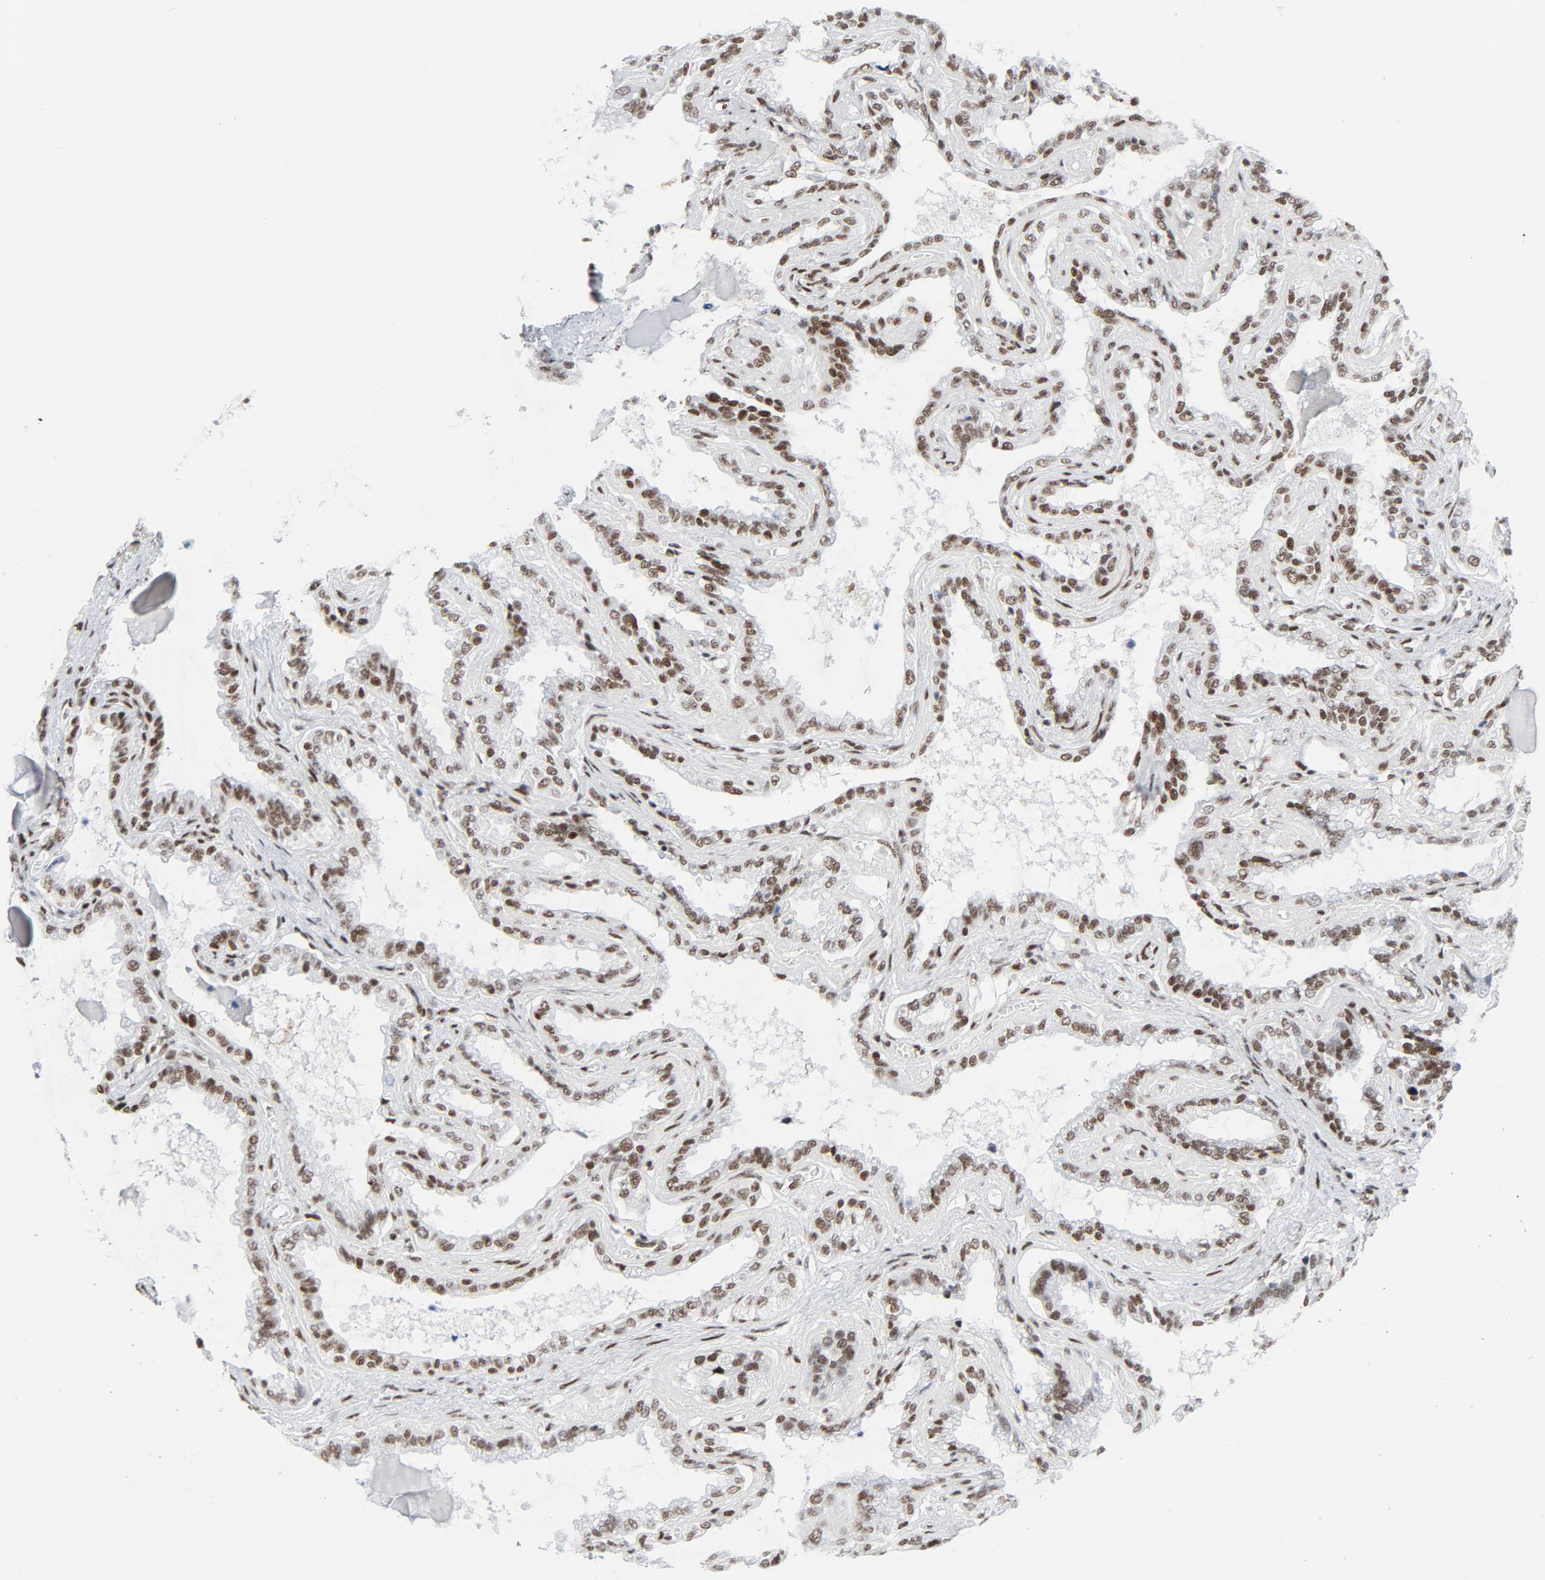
{"staining": {"intensity": "moderate", "quantity": "25%-75%", "location": "nuclear"}, "tissue": "seminal vesicle", "cell_type": "Glandular cells", "image_type": "normal", "snomed": [{"axis": "morphology", "description": "Normal tissue, NOS"}, {"axis": "morphology", "description": "Inflammation, NOS"}, {"axis": "topography", "description": "Urinary bladder"}, {"axis": "topography", "description": "Prostate"}, {"axis": "topography", "description": "Seminal veicle"}], "caption": "Brown immunohistochemical staining in benign human seminal vesicle displays moderate nuclear positivity in about 25%-75% of glandular cells. (DAB (3,3'-diaminobenzidine) IHC, brown staining for protein, blue staining for nuclei).", "gene": "HSF1", "patient": {"sex": "male", "age": 82}}